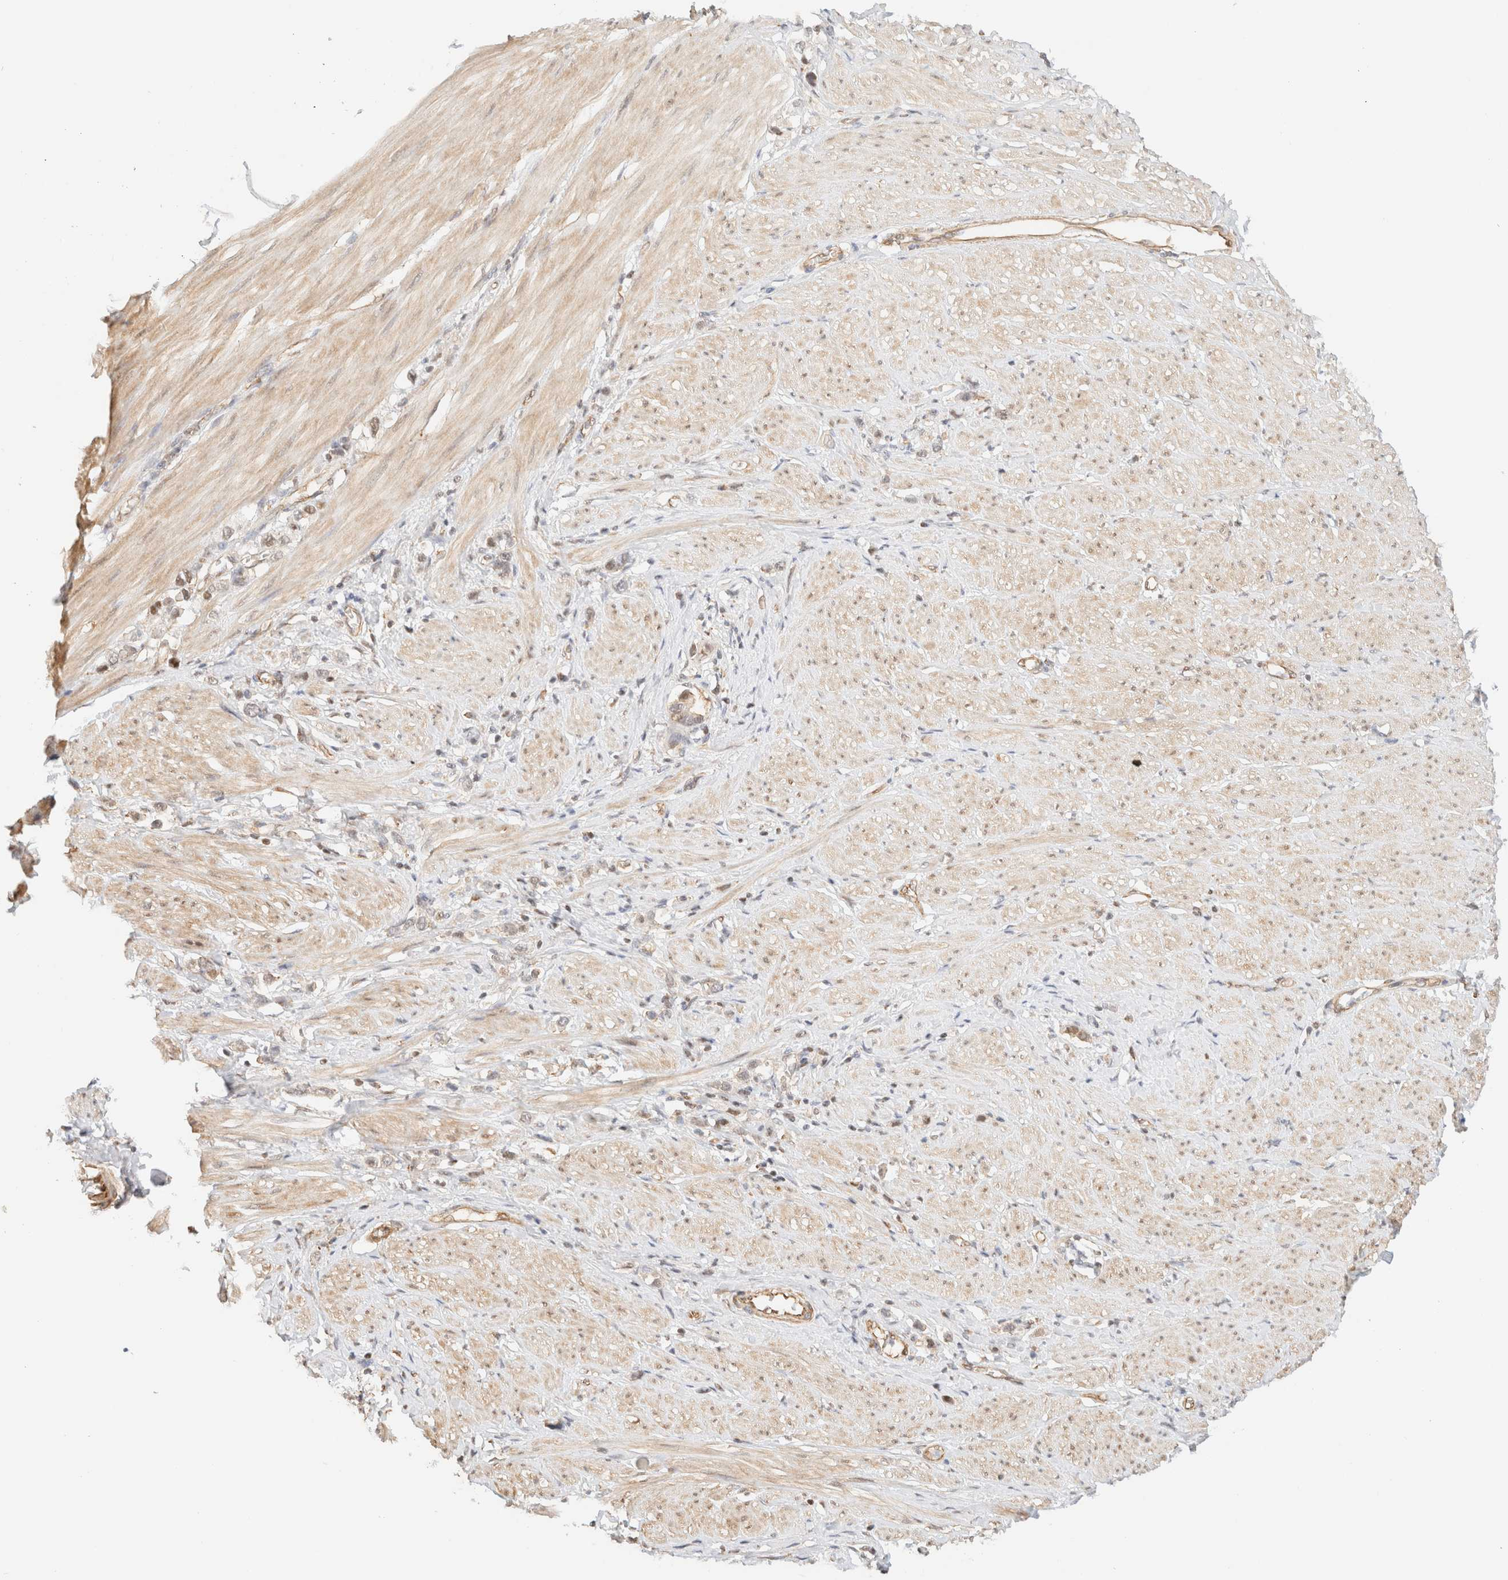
{"staining": {"intensity": "weak", "quantity": "25%-75%", "location": "nuclear"}, "tissue": "stomach cancer", "cell_type": "Tumor cells", "image_type": "cancer", "snomed": [{"axis": "morphology", "description": "Adenocarcinoma, NOS"}, {"axis": "topography", "description": "Stomach"}], "caption": "Protein expression analysis of adenocarcinoma (stomach) exhibits weak nuclear positivity in about 25%-75% of tumor cells.", "gene": "ARID5A", "patient": {"sex": "female", "age": 65}}